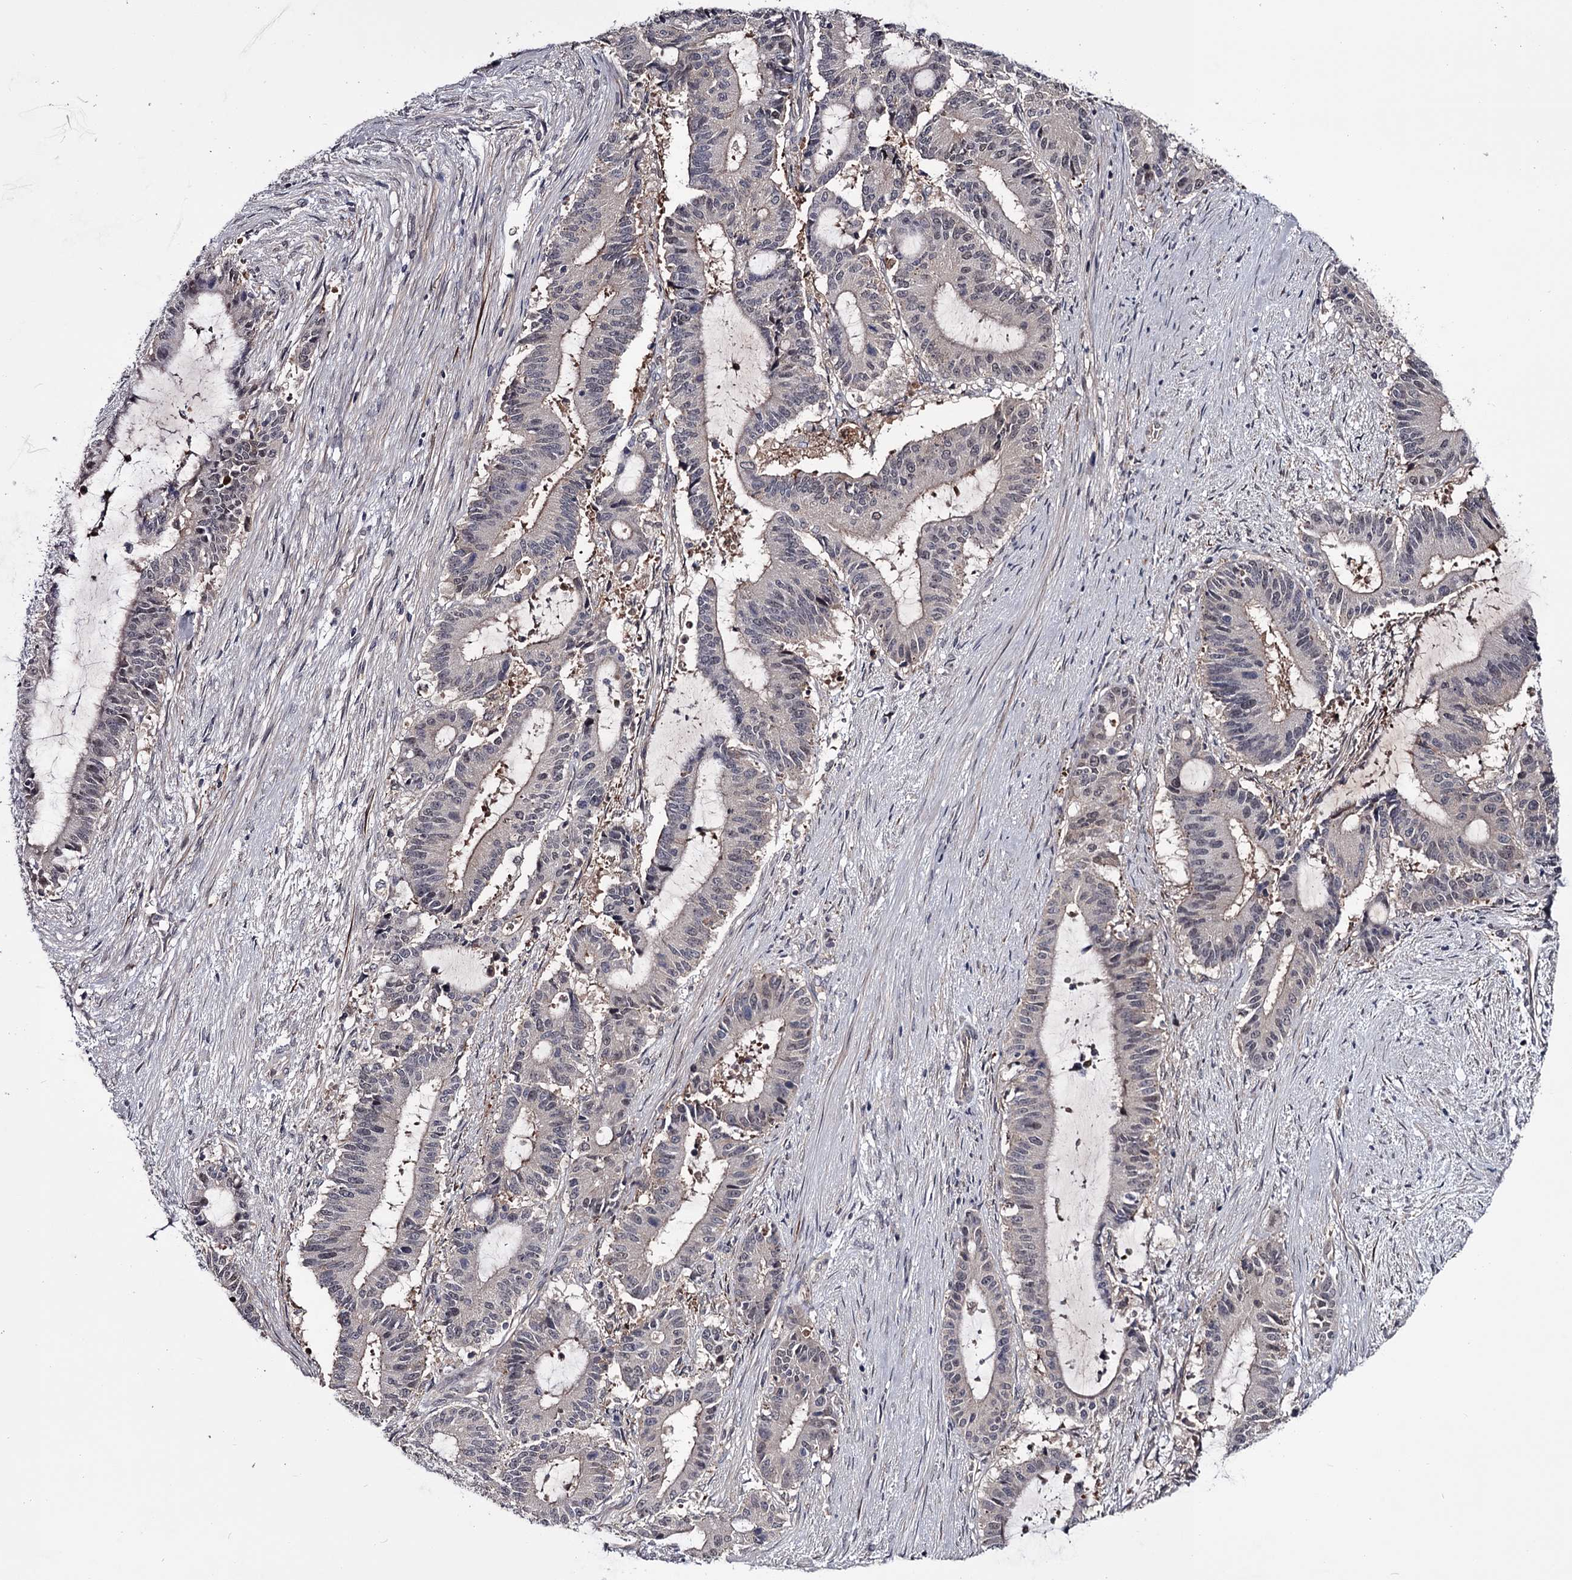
{"staining": {"intensity": "negative", "quantity": "none", "location": "none"}, "tissue": "liver cancer", "cell_type": "Tumor cells", "image_type": "cancer", "snomed": [{"axis": "morphology", "description": "Normal tissue, NOS"}, {"axis": "morphology", "description": "Cholangiocarcinoma"}, {"axis": "topography", "description": "Liver"}, {"axis": "topography", "description": "Peripheral nerve tissue"}], "caption": "Immunohistochemistry image of neoplastic tissue: human cholangiocarcinoma (liver) stained with DAB (3,3'-diaminobenzidine) shows no significant protein expression in tumor cells.", "gene": "DAO", "patient": {"sex": "female", "age": 73}}